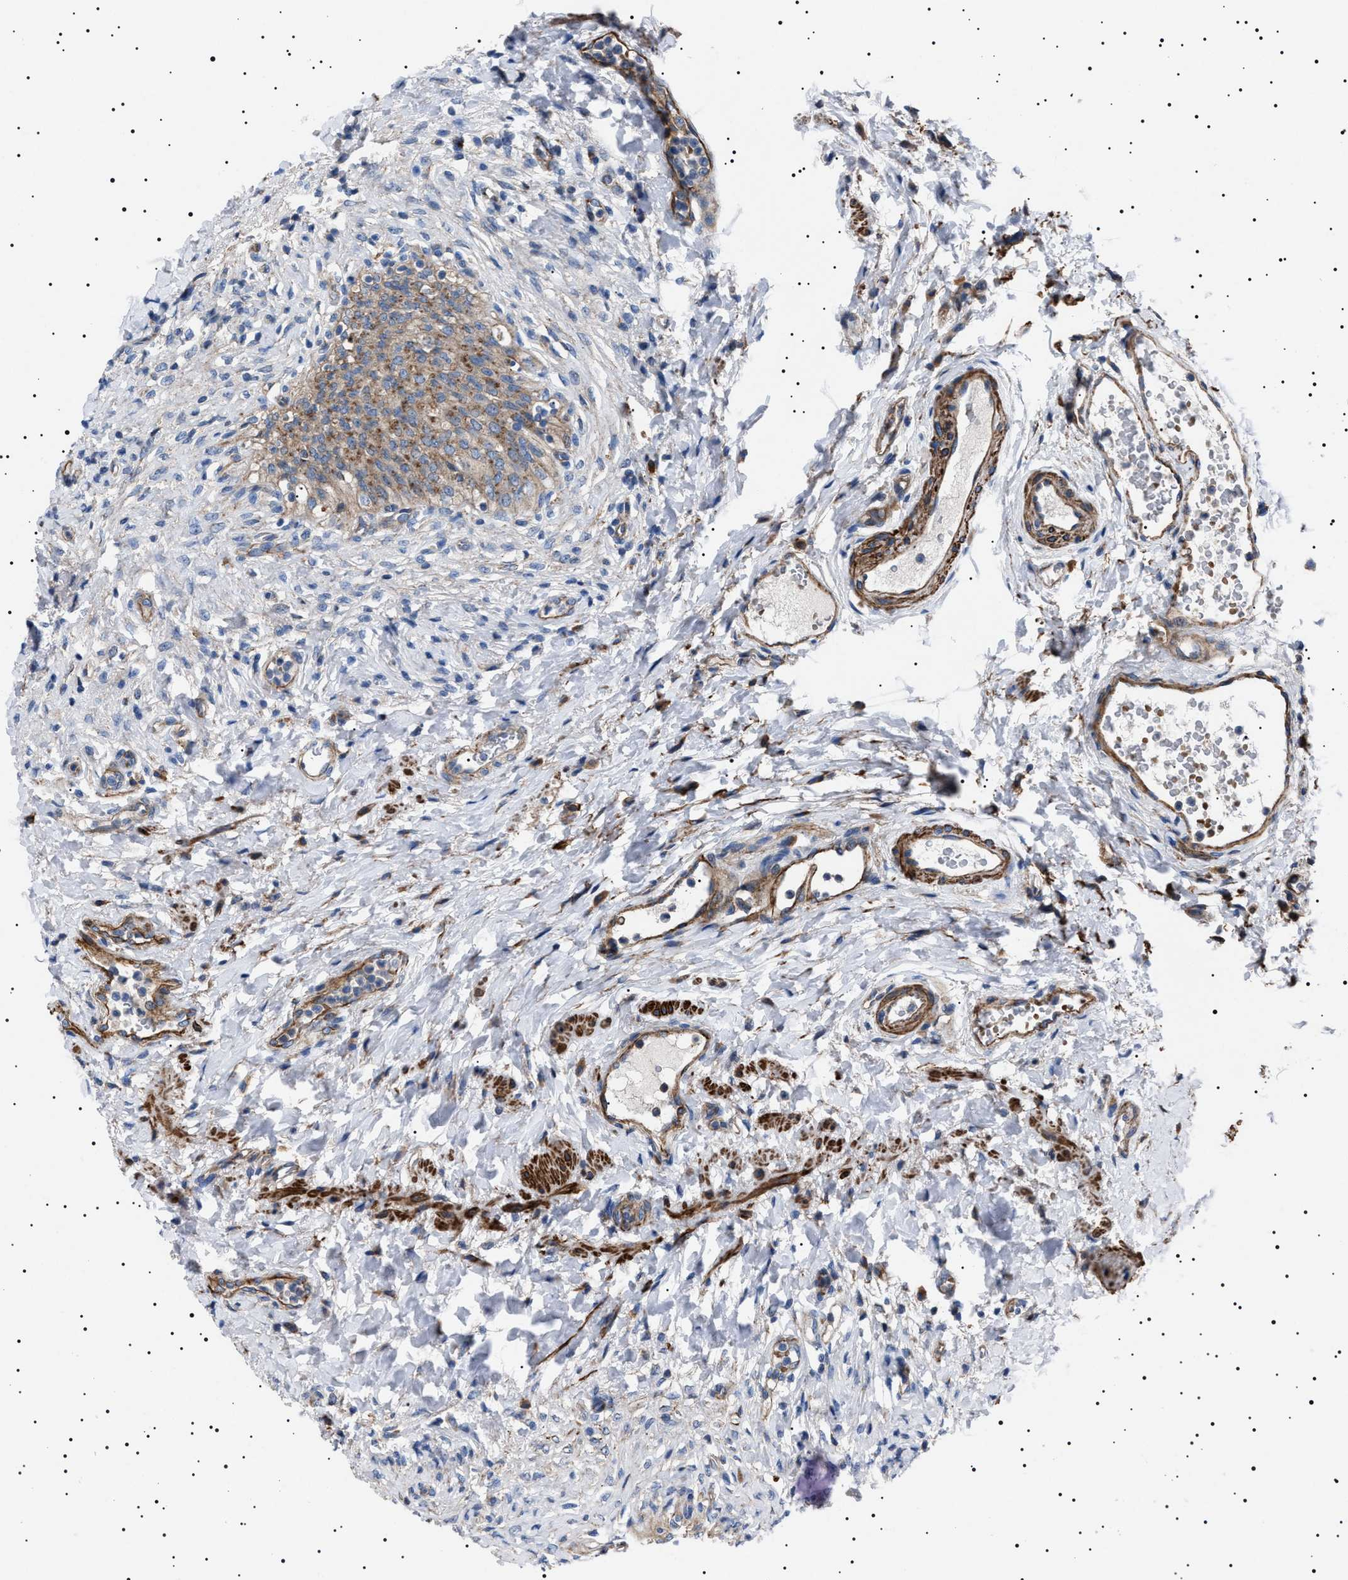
{"staining": {"intensity": "strong", "quantity": ">75%", "location": "cytoplasmic/membranous"}, "tissue": "urinary bladder", "cell_type": "Urothelial cells", "image_type": "normal", "snomed": [{"axis": "morphology", "description": "Urothelial carcinoma, High grade"}, {"axis": "topography", "description": "Urinary bladder"}], "caption": "The micrograph reveals immunohistochemical staining of normal urinary bladder. There is strong cytoplasmic/membranous staining is seen in about >75% of urothelial cells.", "gene": "NEU1", "patient": {"sex": "male", "age": 46}}